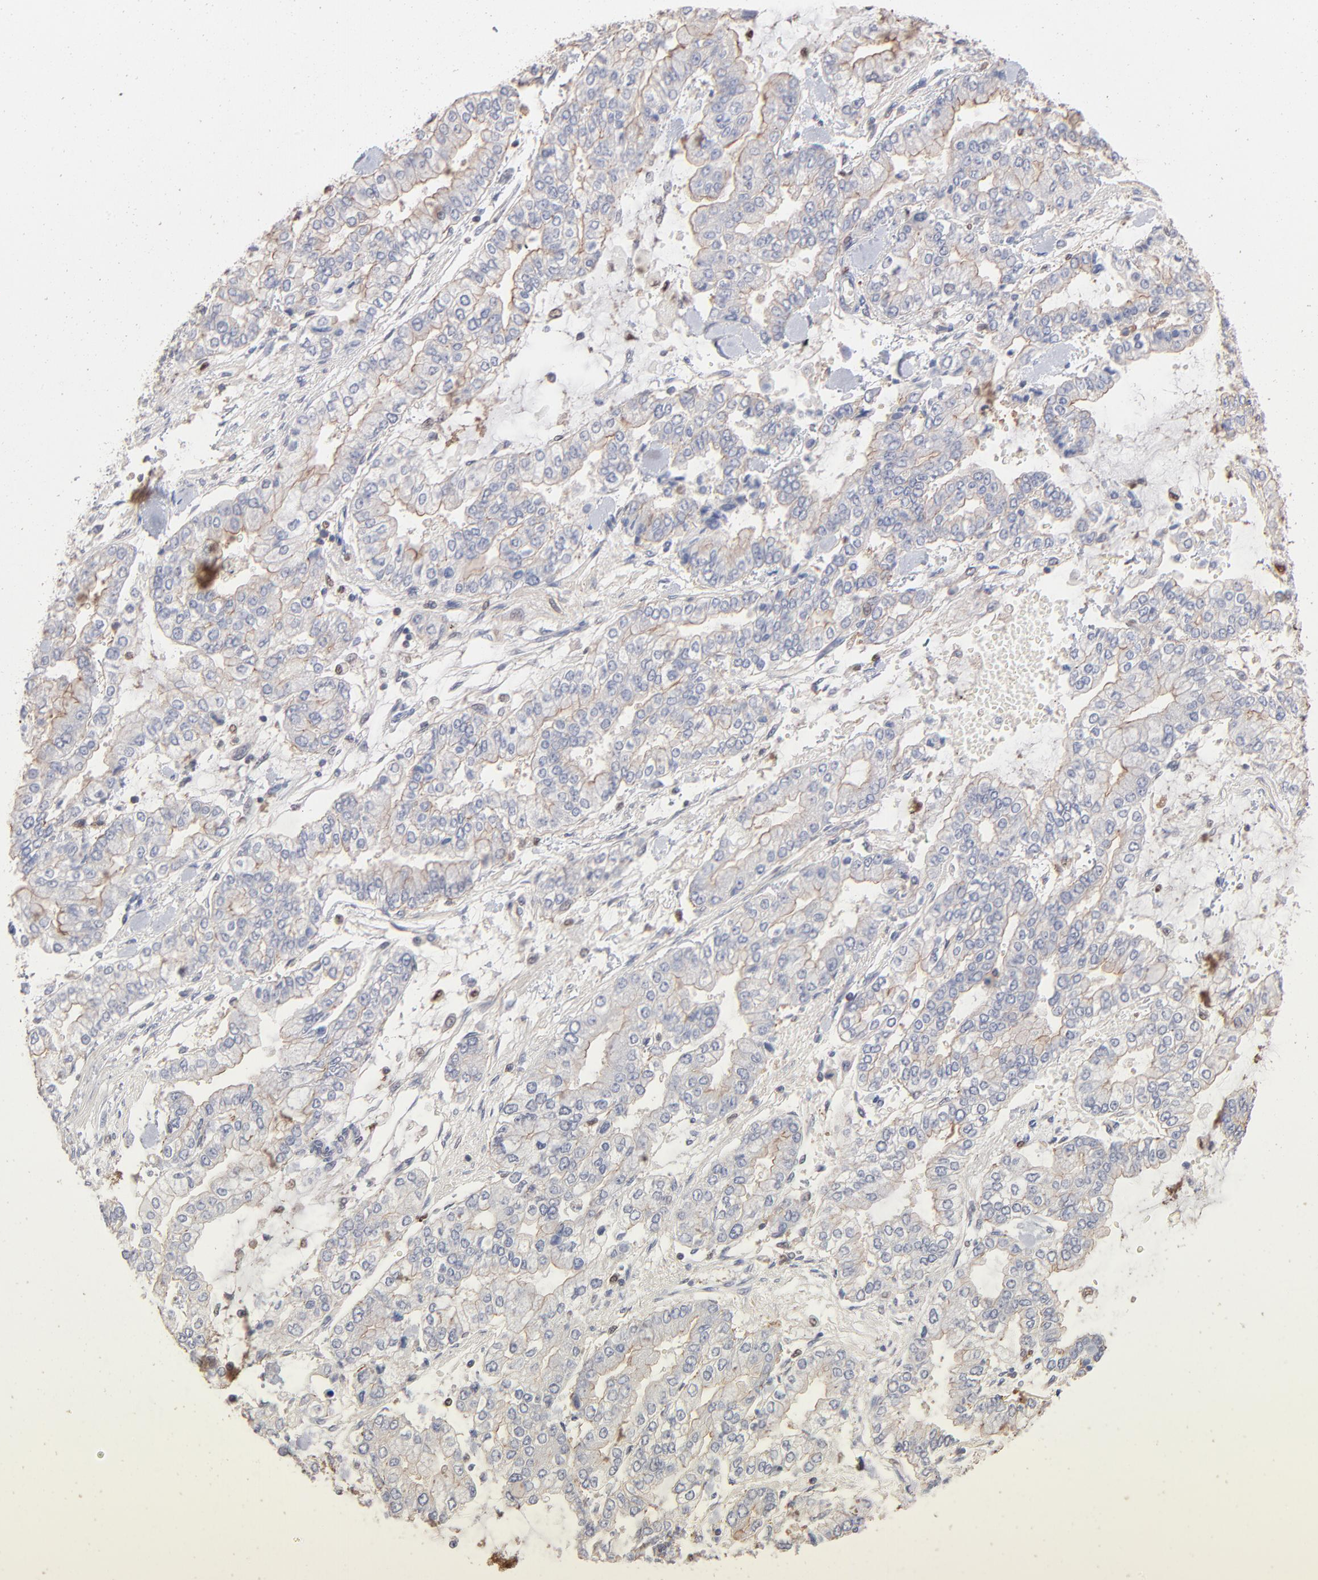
{"staining": {"intensity": "negative", "quantity": "none", "location": "none"}, "tissue": "stomach cancer", "cell_type": "Tumor cells", "image_type": "cancer", "snomed": [{"axis": "morphology", "description": "Normal tissue, NOS"}, {"axis": "morphology", "description": "Adenocarcinoma, NOS"}, {"axis": "topography", "description": "Stomach, upper"}, {"axis": "topography", "description": "Stomach"}], "caption": "Immunohistochemical staining of stomach cancer shows no significant expression in tumor cells.", "gene": "ARHGEF6", "patient": {"sex": "male", "age": 76}}